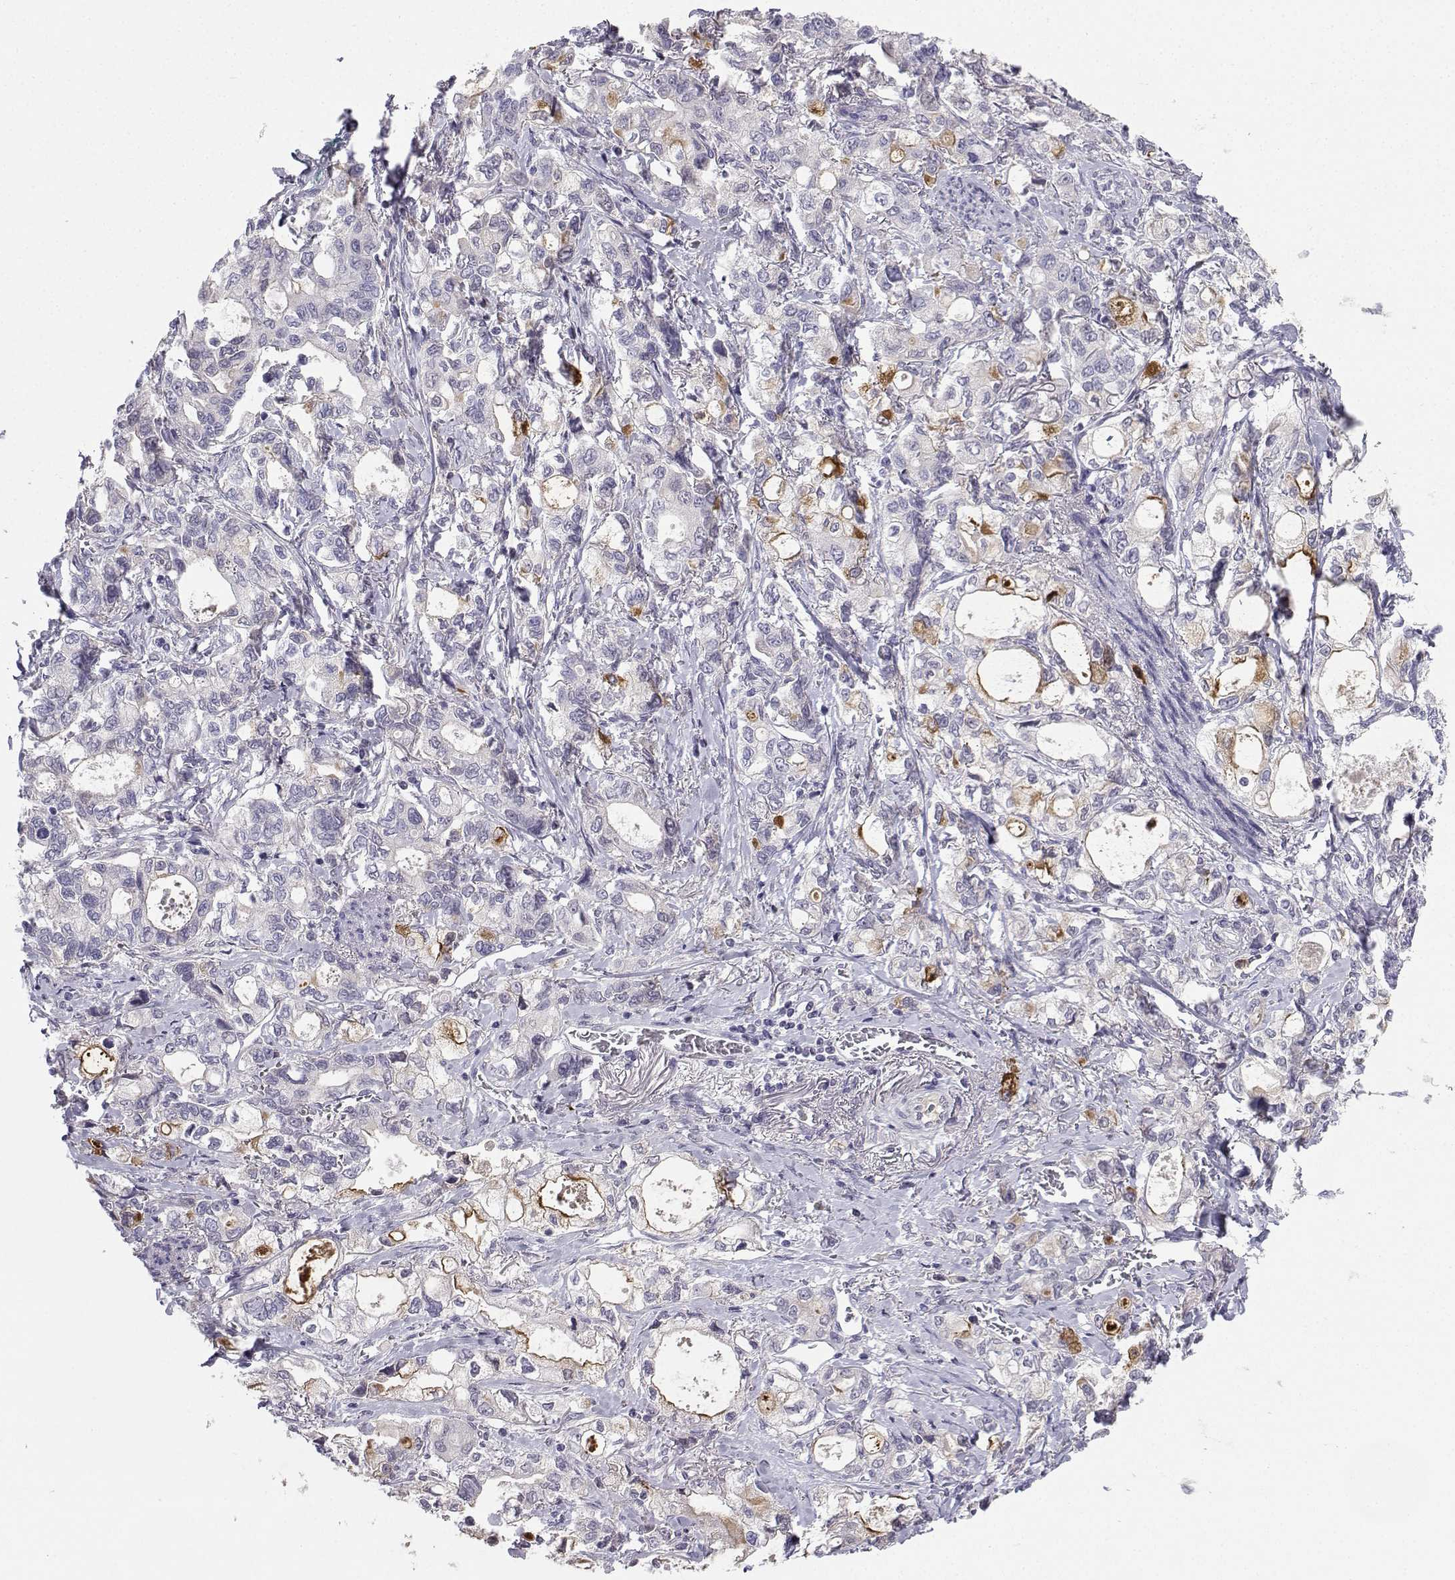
{"staining": {"intensity": "negative", "quantity": "none", "location": "none"}, "tissue": "stomach cancer", "cell_type": "Tumor cells", "image_type": "cancer", "snomed": [{"axis": "morphology", "description": "Adenocarcinoma, NOS"}, {"axis": "topography", "description": "Stomach"}], "caption": "DAB immunohistochemical staining of human stomach cancer demonstrates no significant expression in tumor cells.", "gene": "CALY", "patient": {"sex": "male", "age": 63}}